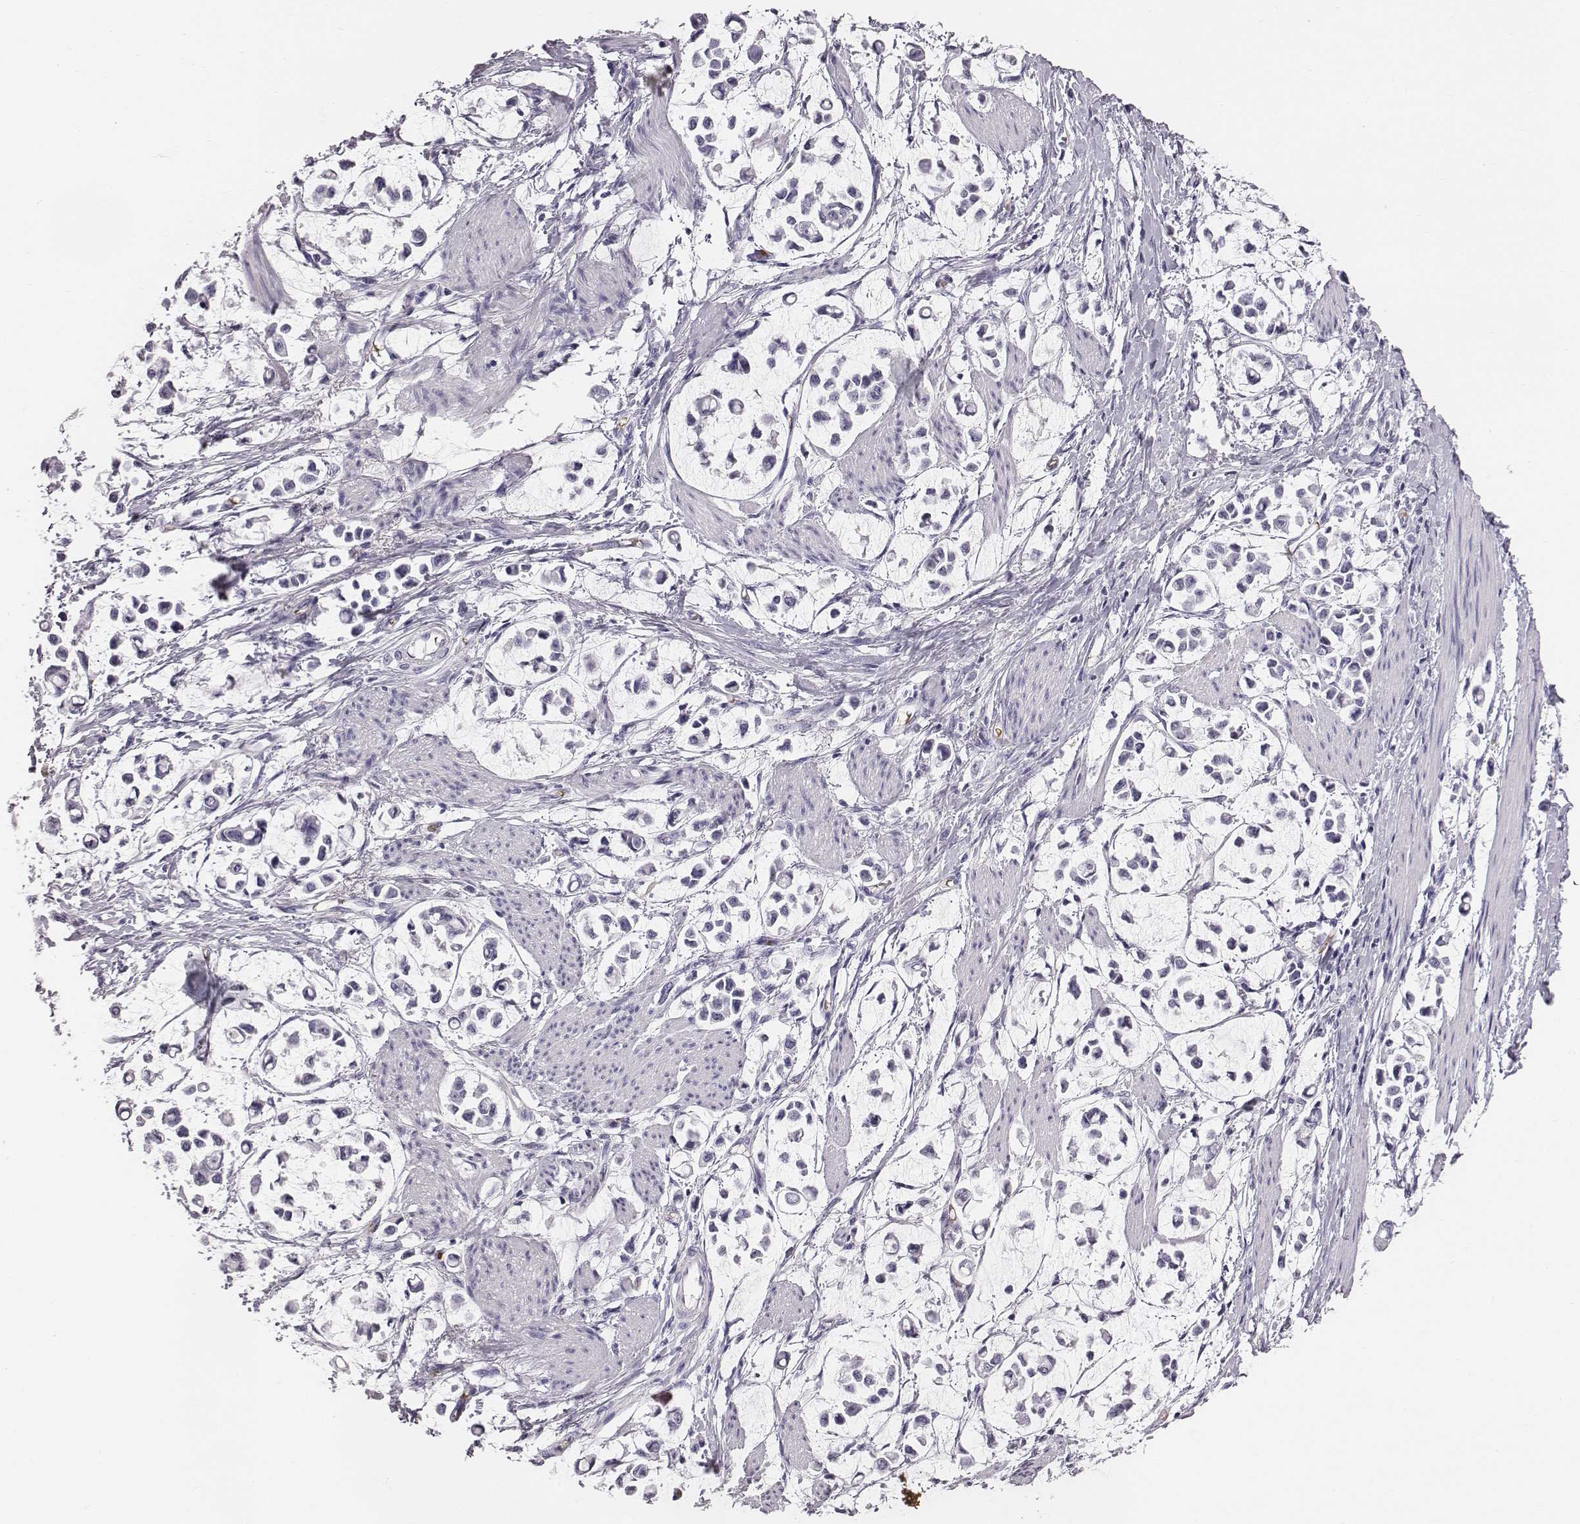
{"staining": {"intensity": "negative", "quantity": "none", "location": "none"}, "tissue": "stomach cancer", "cell_type": "Tumor cells", "image_type": "cancer", "snomed": [{"axis": "morphology", "description": "Adenocarcinoma, NOS"}, {"axis": "topography", "description": "Stomach"}], "caption": "Stomach cancer (adenocarcinoma) stained for a protein using immunohistochemistry reveals no expression tumor cells.", "gene": "HBZ", "patient": {"sex": "male", "age": 82}}